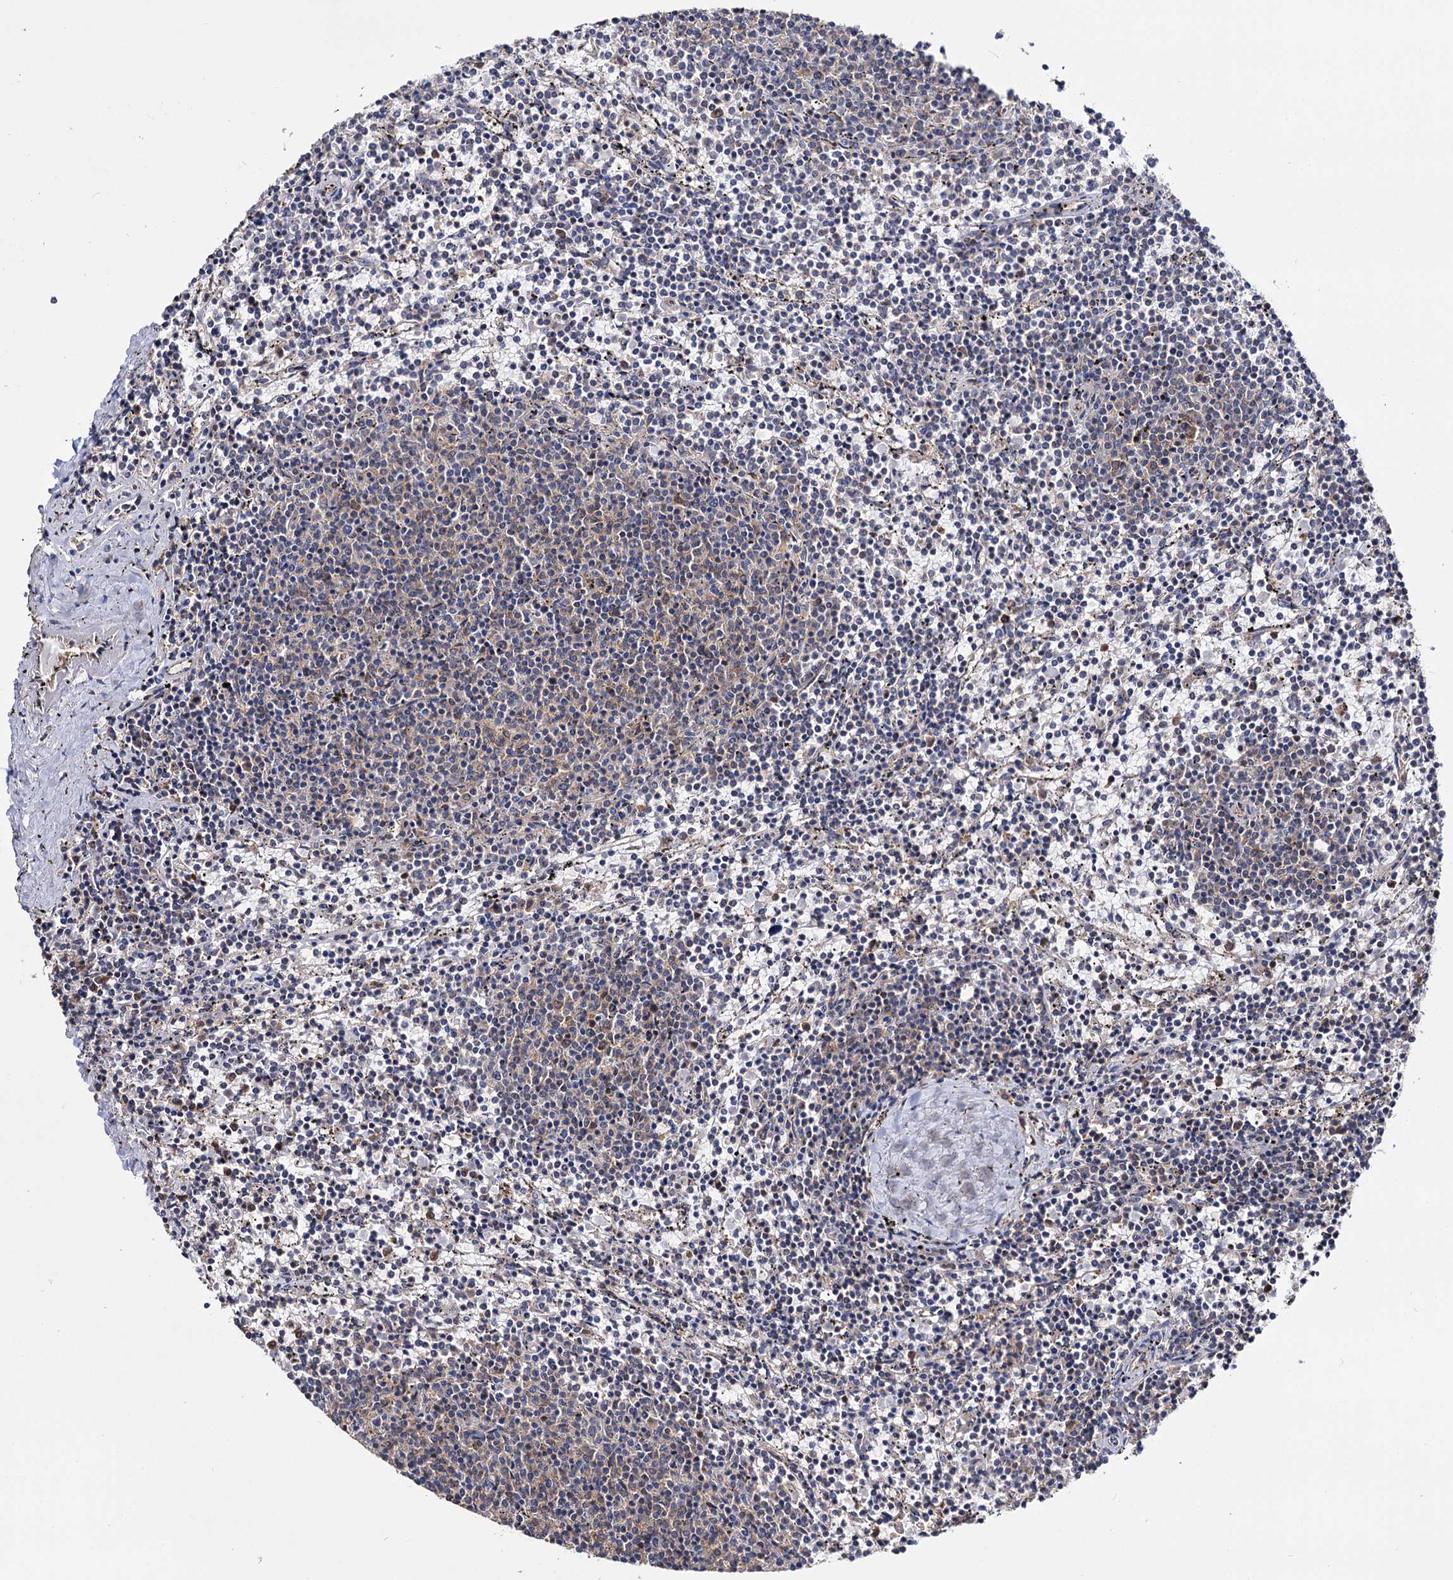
{"staining": {"intensity": "weak", "quantity": "<25%", "location": "cytoplasmic/membranous"}, "tissue": "lymphoma", "cell_type": "Tumor cells", "image_type": "cancer", "snomed": [{"axis": "morphology", "description": "Malignant lymphoma, non-Hodgkin's type, Low grade"}, {"axis": "topography", "description": "Spleen"}], "caption": "This is an IHC image of lymphoma. There is no staining in tumor cells.", "gene": "IDI1", "patient": {"sex": "female", "age": 50}}